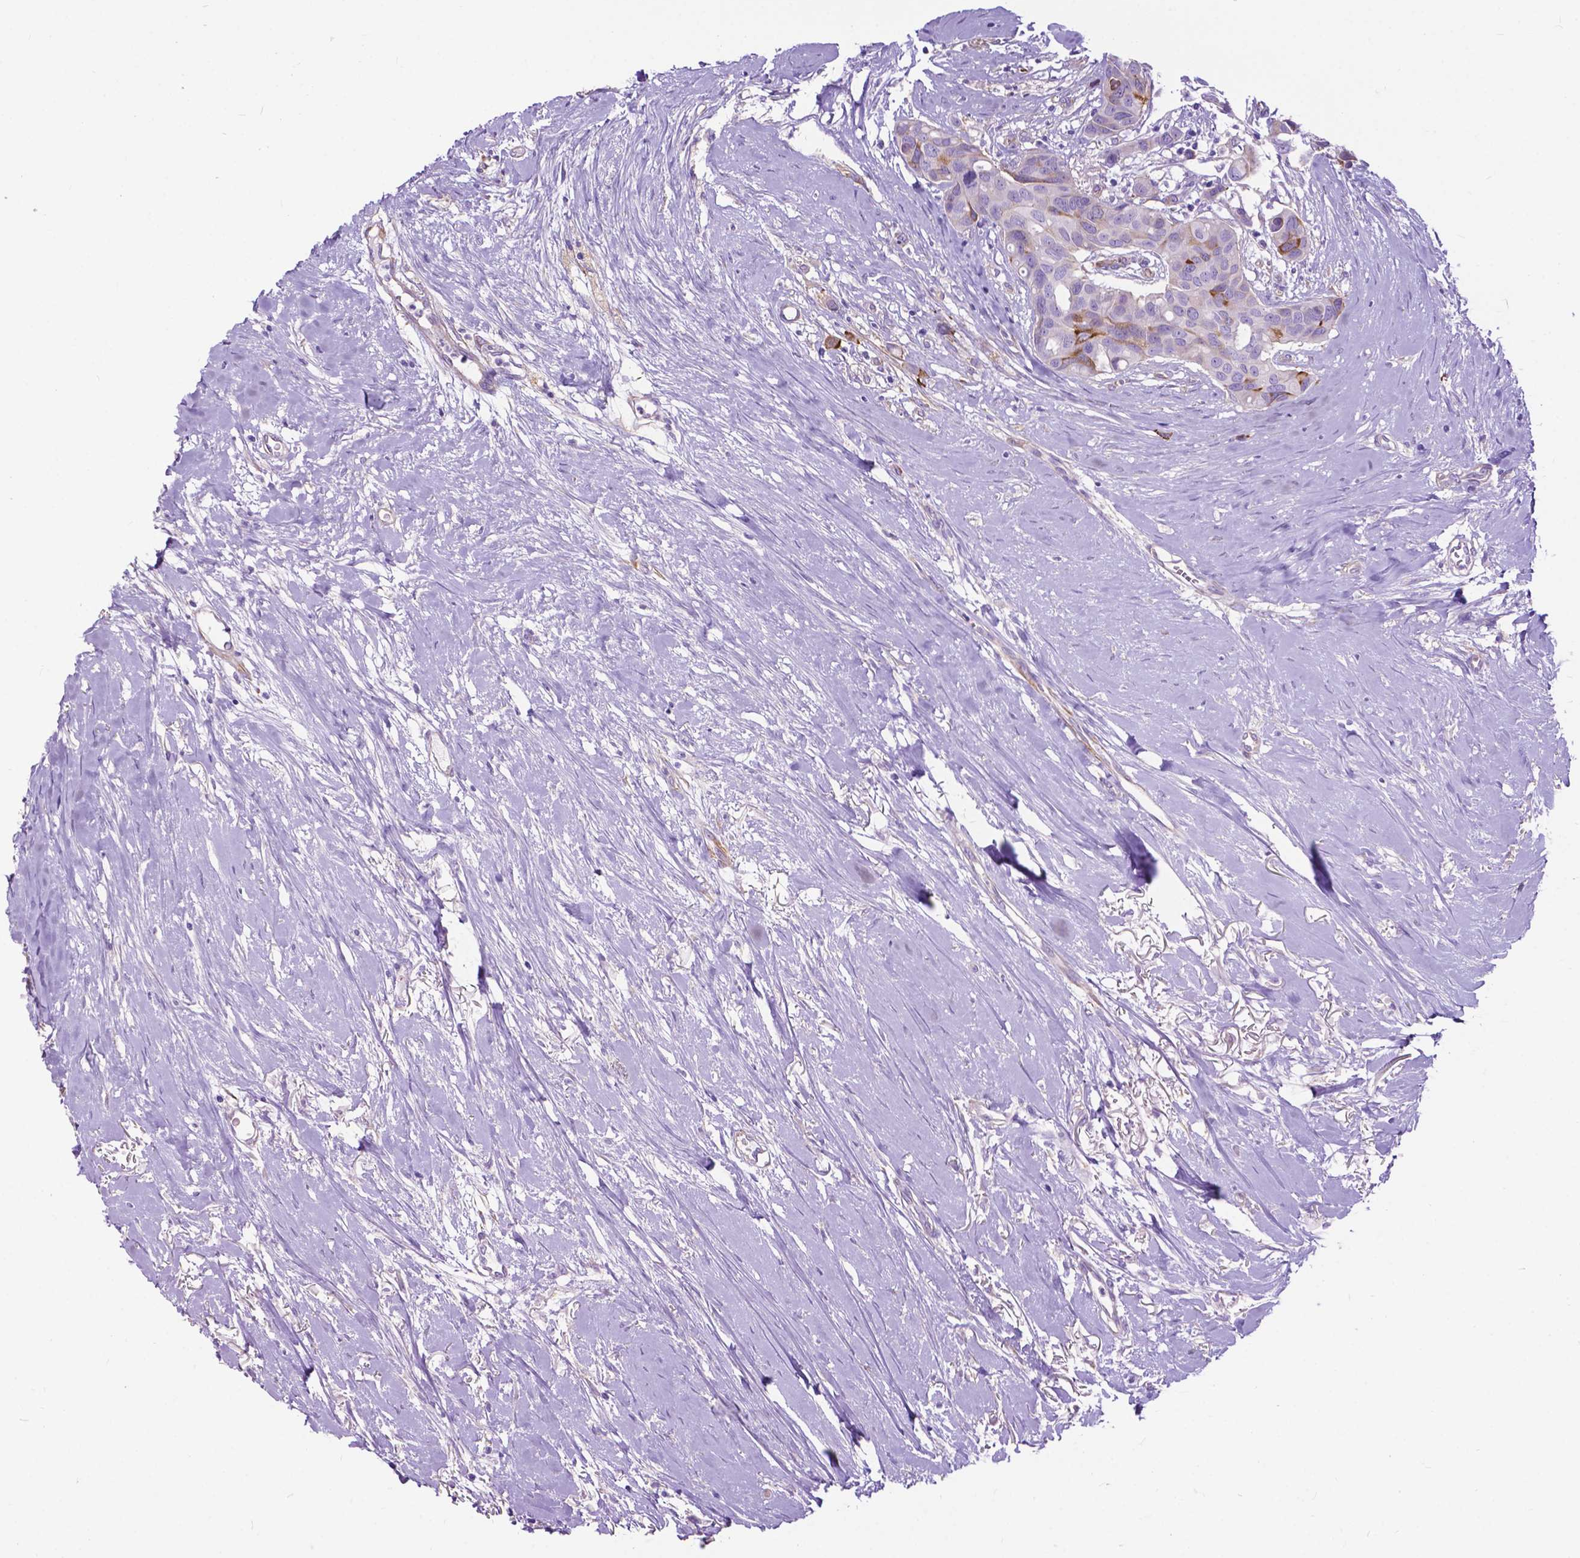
{"staining": {"intensity": "negative", "quantity": "none", "location": "none"}, "tissue": "breast cancer", "cell_type": "Tumor cells", "image_type": "cancer", "snomed": [{"axis": "morphology", "description": "Duct carcinoma"}, {"axis": "topography", "description": "Breast"}], "caption": "There is no significant staining in tumor cells of breast cancer (intraductal carcinoma).", "gene": "PCDHA12", "patient": {"sex": "female", "age": 54}}